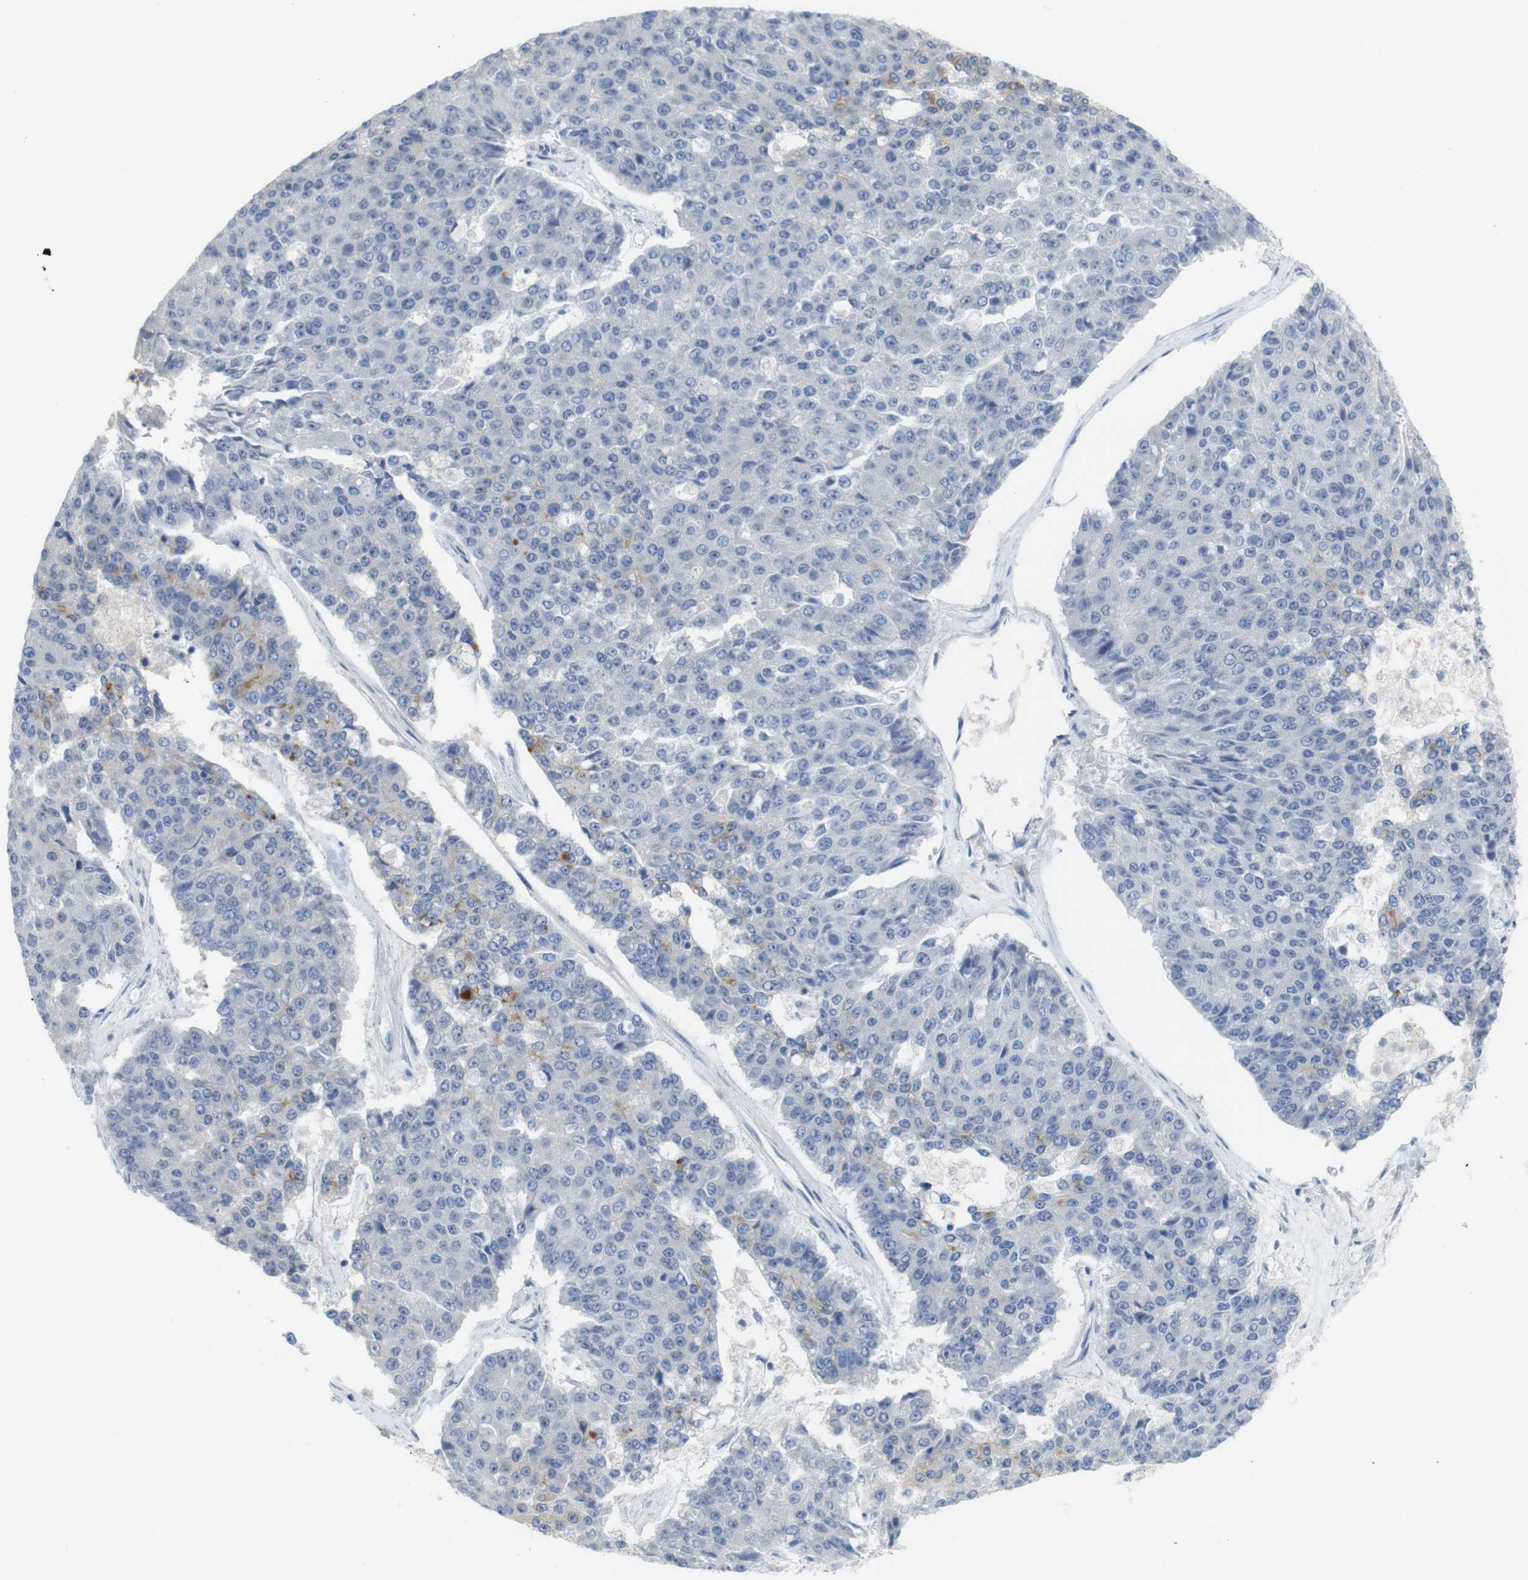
{"staining": {"intensity": "weak", "quantity": "<25%", "location": "cytoplasmic/membranous"}, "tissue": "pancreatic cancer", "cell_type": "Tumor cells", "image_type": "cancer", "snomed": [{"axis": "morphology", "description": "Adenocarcinoma, NOS"}, {"axis": "topography", "description": "Pancreas"}], "caption": "There is no significant positivity in tumor cells of pancreatic adenocarcinoma.", "gene": "CHRM5", "patient": {"sex": "male", "age": 50}}